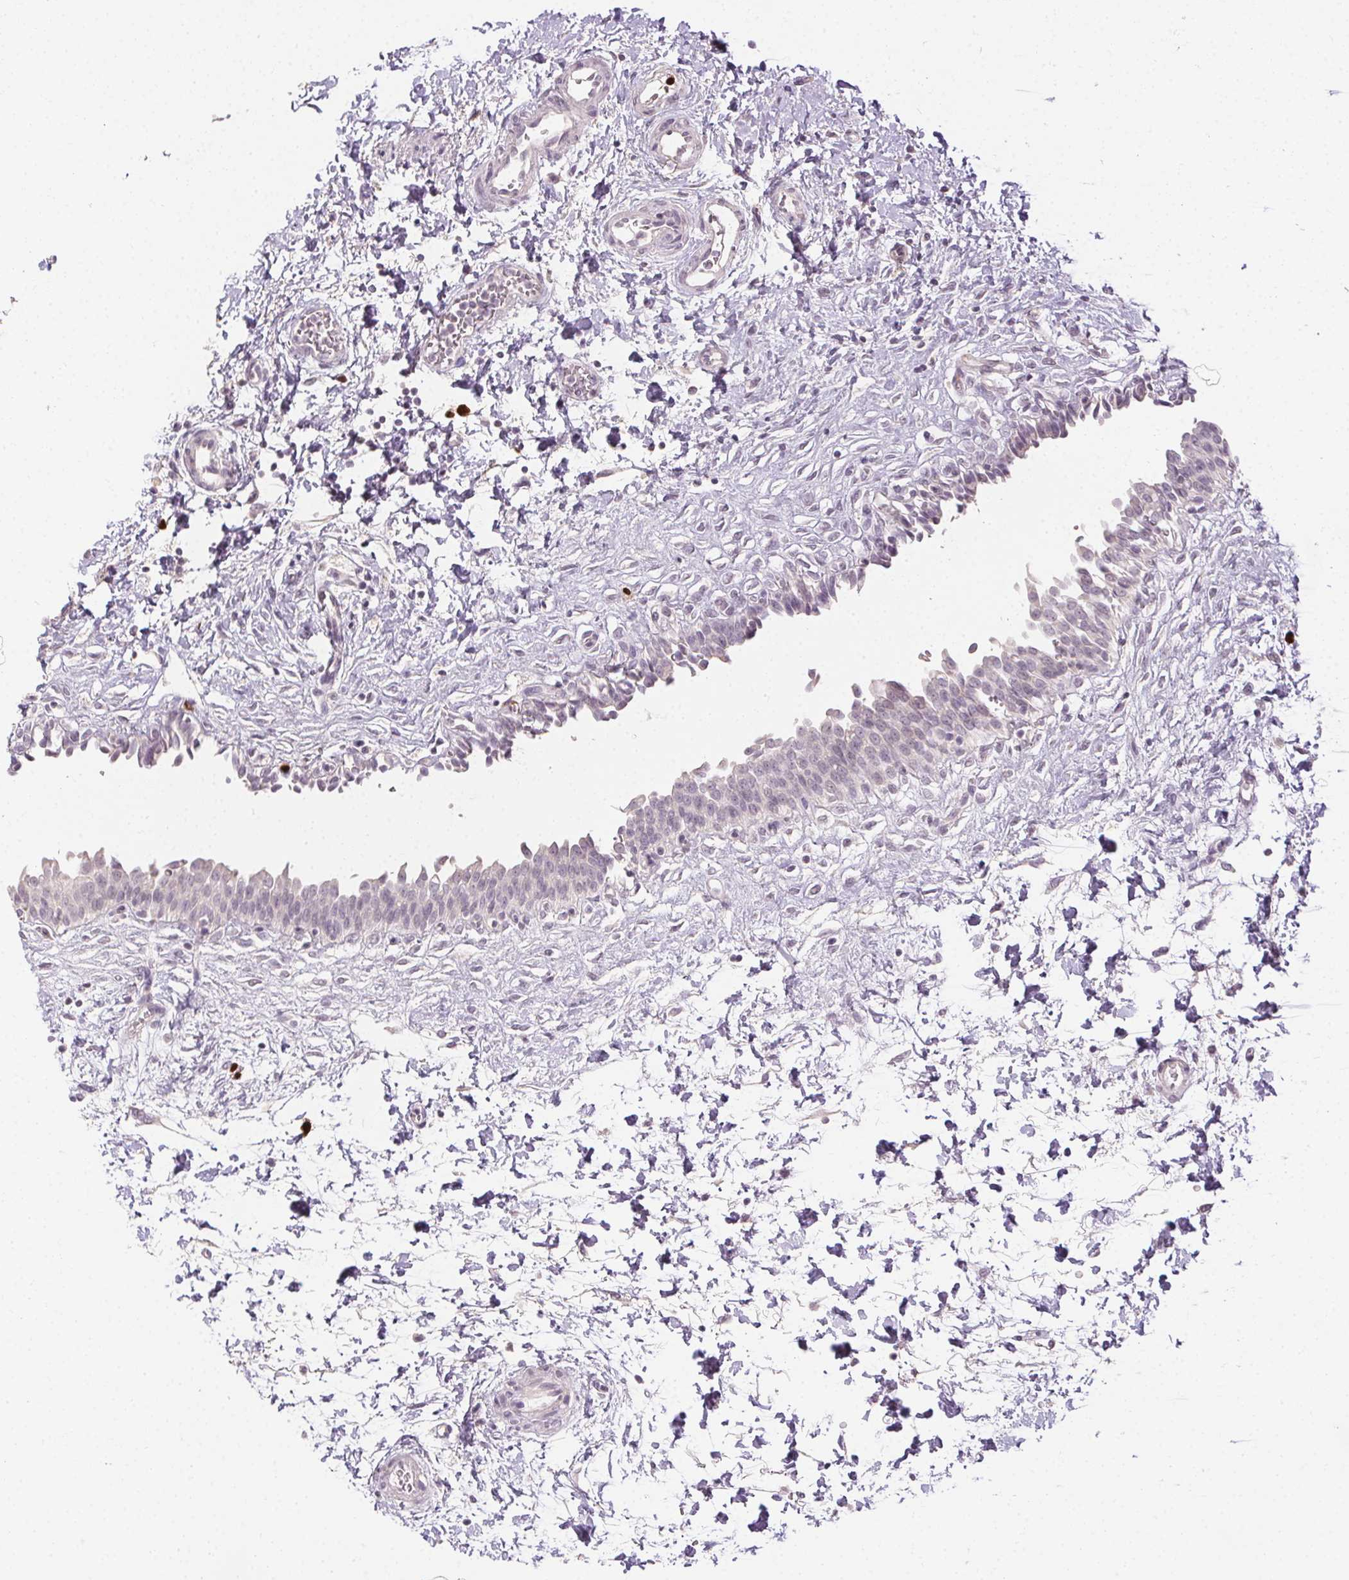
{"staining": {"intensity": "negative", "quantity": "none", "location": "none"}, "tissue": "urinary bladder", "cell_type": "Urothelial cells", "image_type": "normal", "snomed": [{"axis": "morphology", "description": "Normal tissue, NOS"}, {"axis": "topography", "description": "Urinary bladder"}], "caption": "Immunohistochemistry (IHC) micrograph of benign urinary bladder: human urinary bladder stained with DAB demonstrates no significant protein positivity in urothelial cells. (Immunohistochemistry (IHC), brightfield microscopy, high magnification).", "gene": "ANLN", "patient": {"sex": "male", "age": 37}}